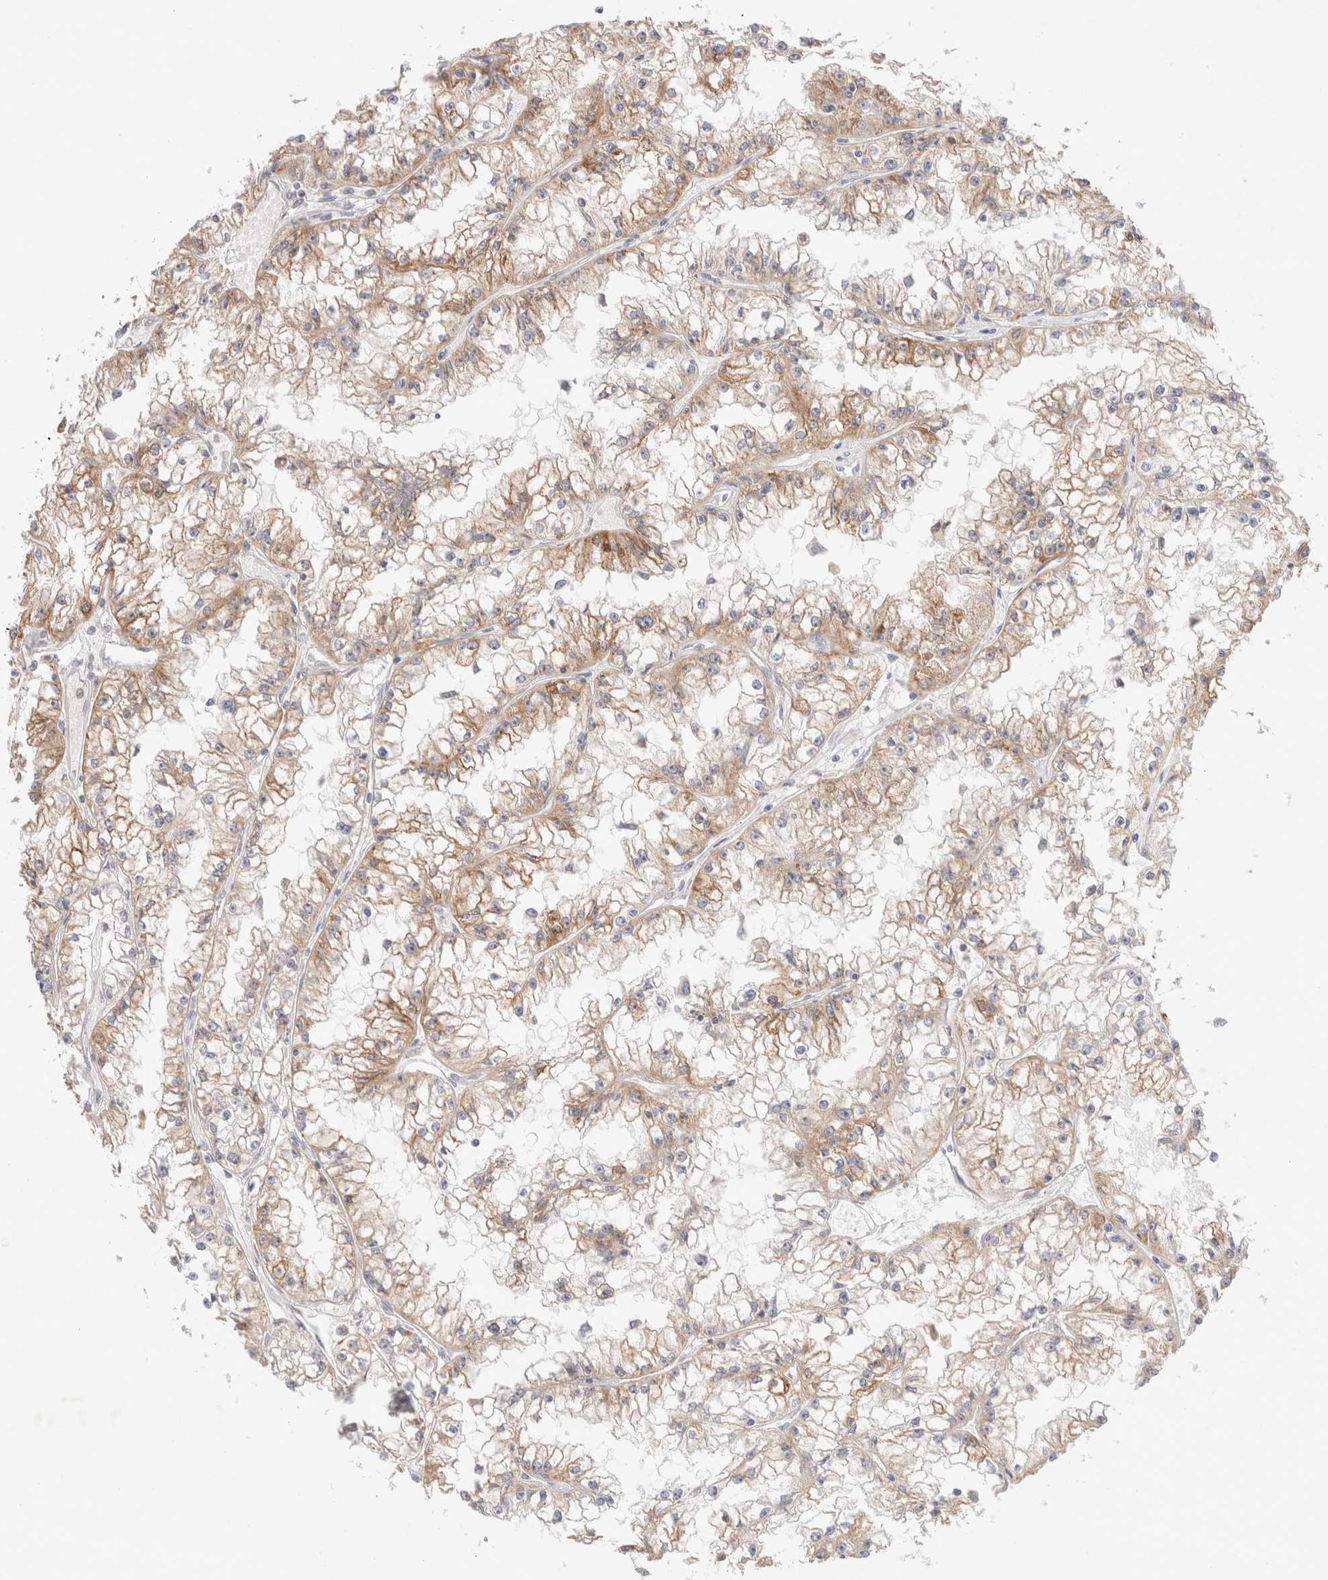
{"staining": {"intensity": "moderate", "quantity": ">75%", "location": "cytoplasmic/membranous"}, "tissue": "renal cancer", "cell_type": "Tumor cells", "image_type": "cancer", "snomed": [{"axis": "morphology", "description": "Adenocarcinoma, NOS"}, {"axis": "topography", "description": "Kidney"}], "caption": "IHC histopathology image of neoplastic tissue: human renal cancer (adenocarcinoma) stained using immunohistochemistry (IHC) demonstrates medium levels of moderate protein expression localized specifically in the cytoplasmic/membranous of tumor cells, appearing as a cytoplasmic/membranous brown color.", "gene": "TRIM41", "patient": {"sex": "male", "age": 56}}